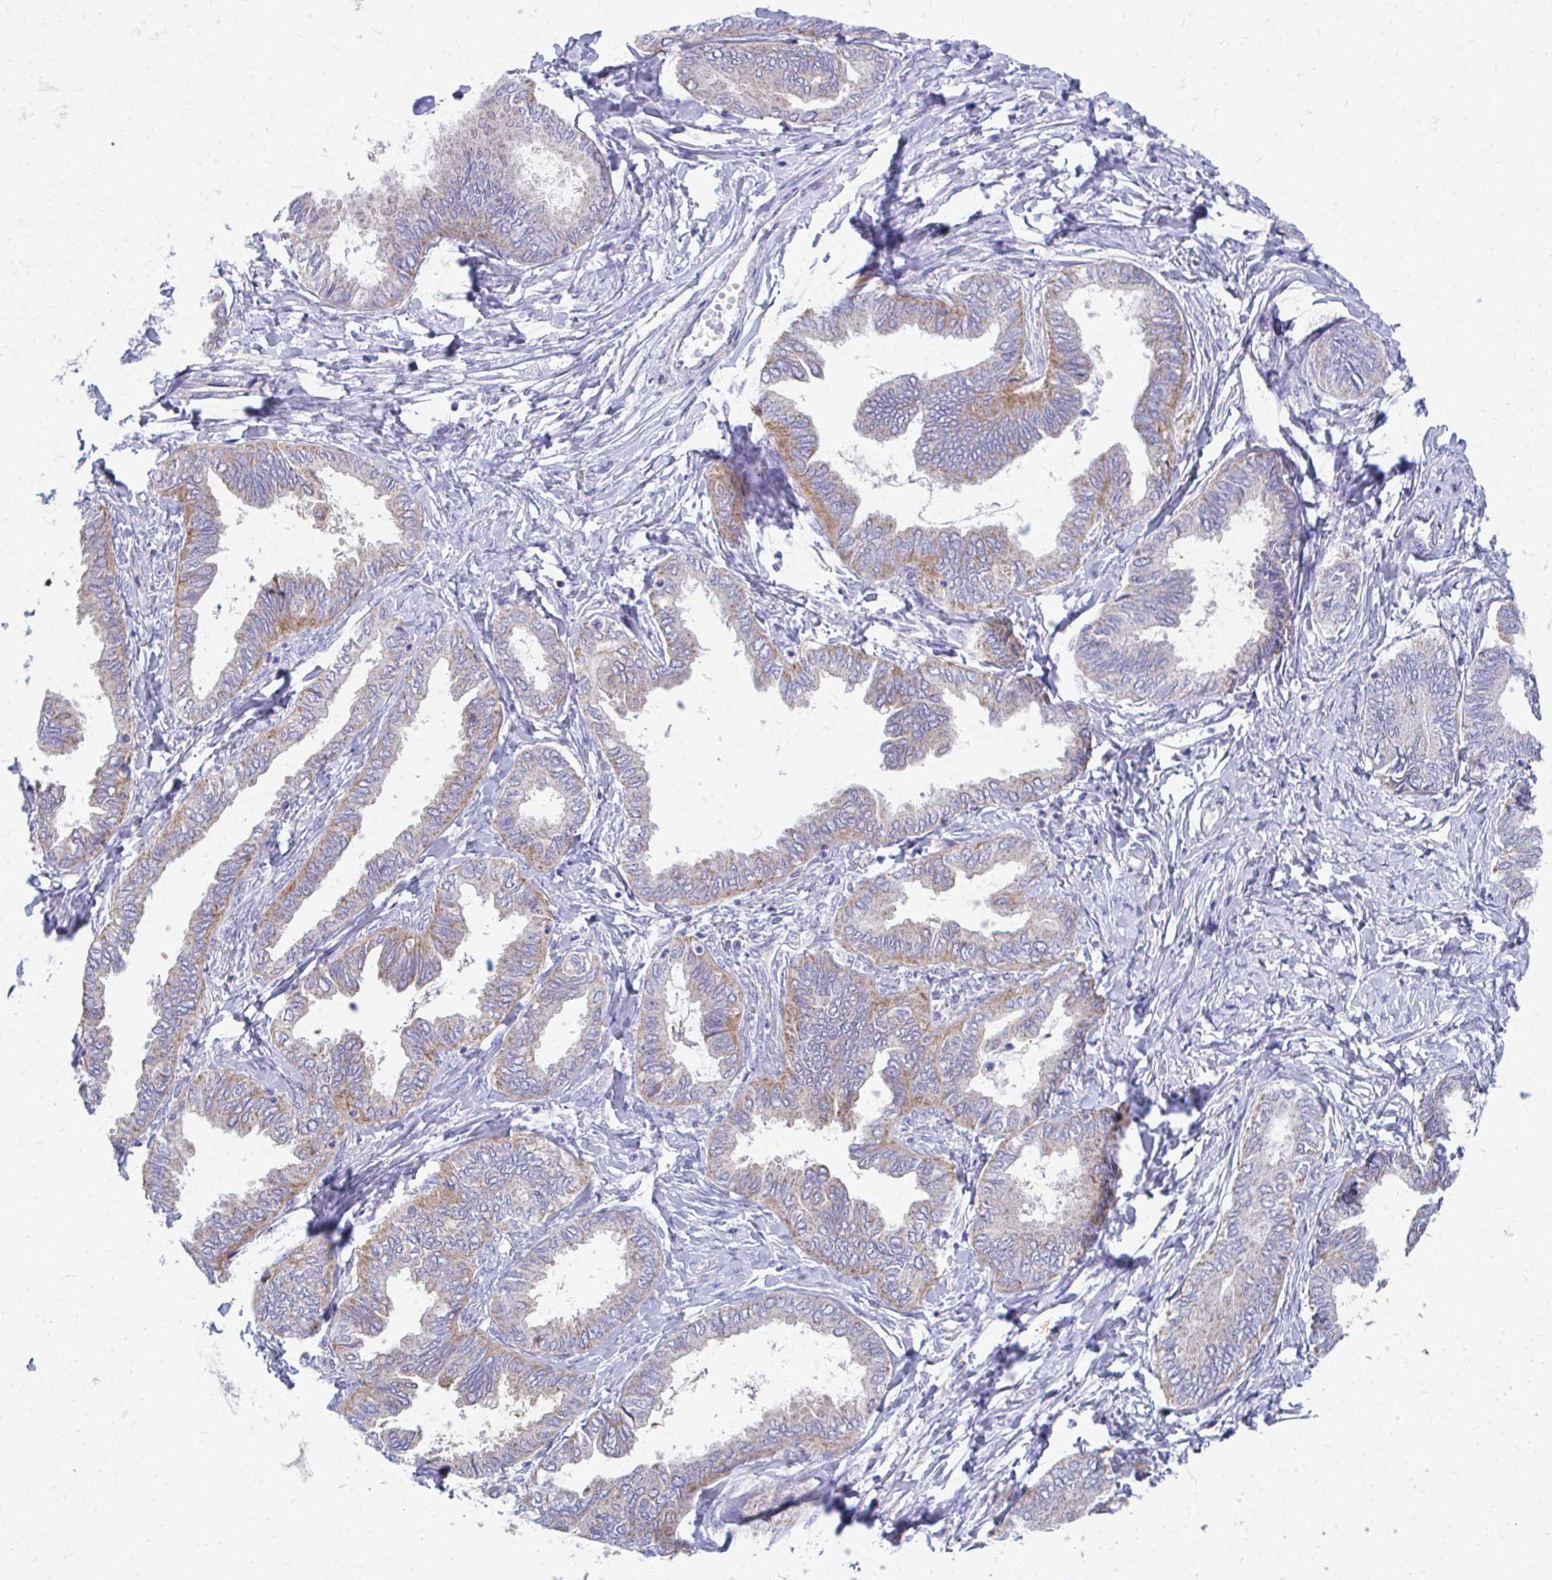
{"staining": {"intensity": "moderate", "quantity": "25%-75%", "location": "cytoplasmic/membranous"}, "tissue": "ovarian cancer", "cell_type": "Tumor cells", "image_type": "cancer", "snomed": [{"axis": "morphology", "description": "Carcinoma, endometroid"}, {"axis": "topography", "description": "Ovary"}], "caption": "This is a photomicrograph of IHC staining of endometroid carcinoma (ovarian), which shows moderate staining in the cytoplasmic/membranous of tumor cells.", "gene": "MRPL19", "patient": {"sex": "female", "age": 70}}